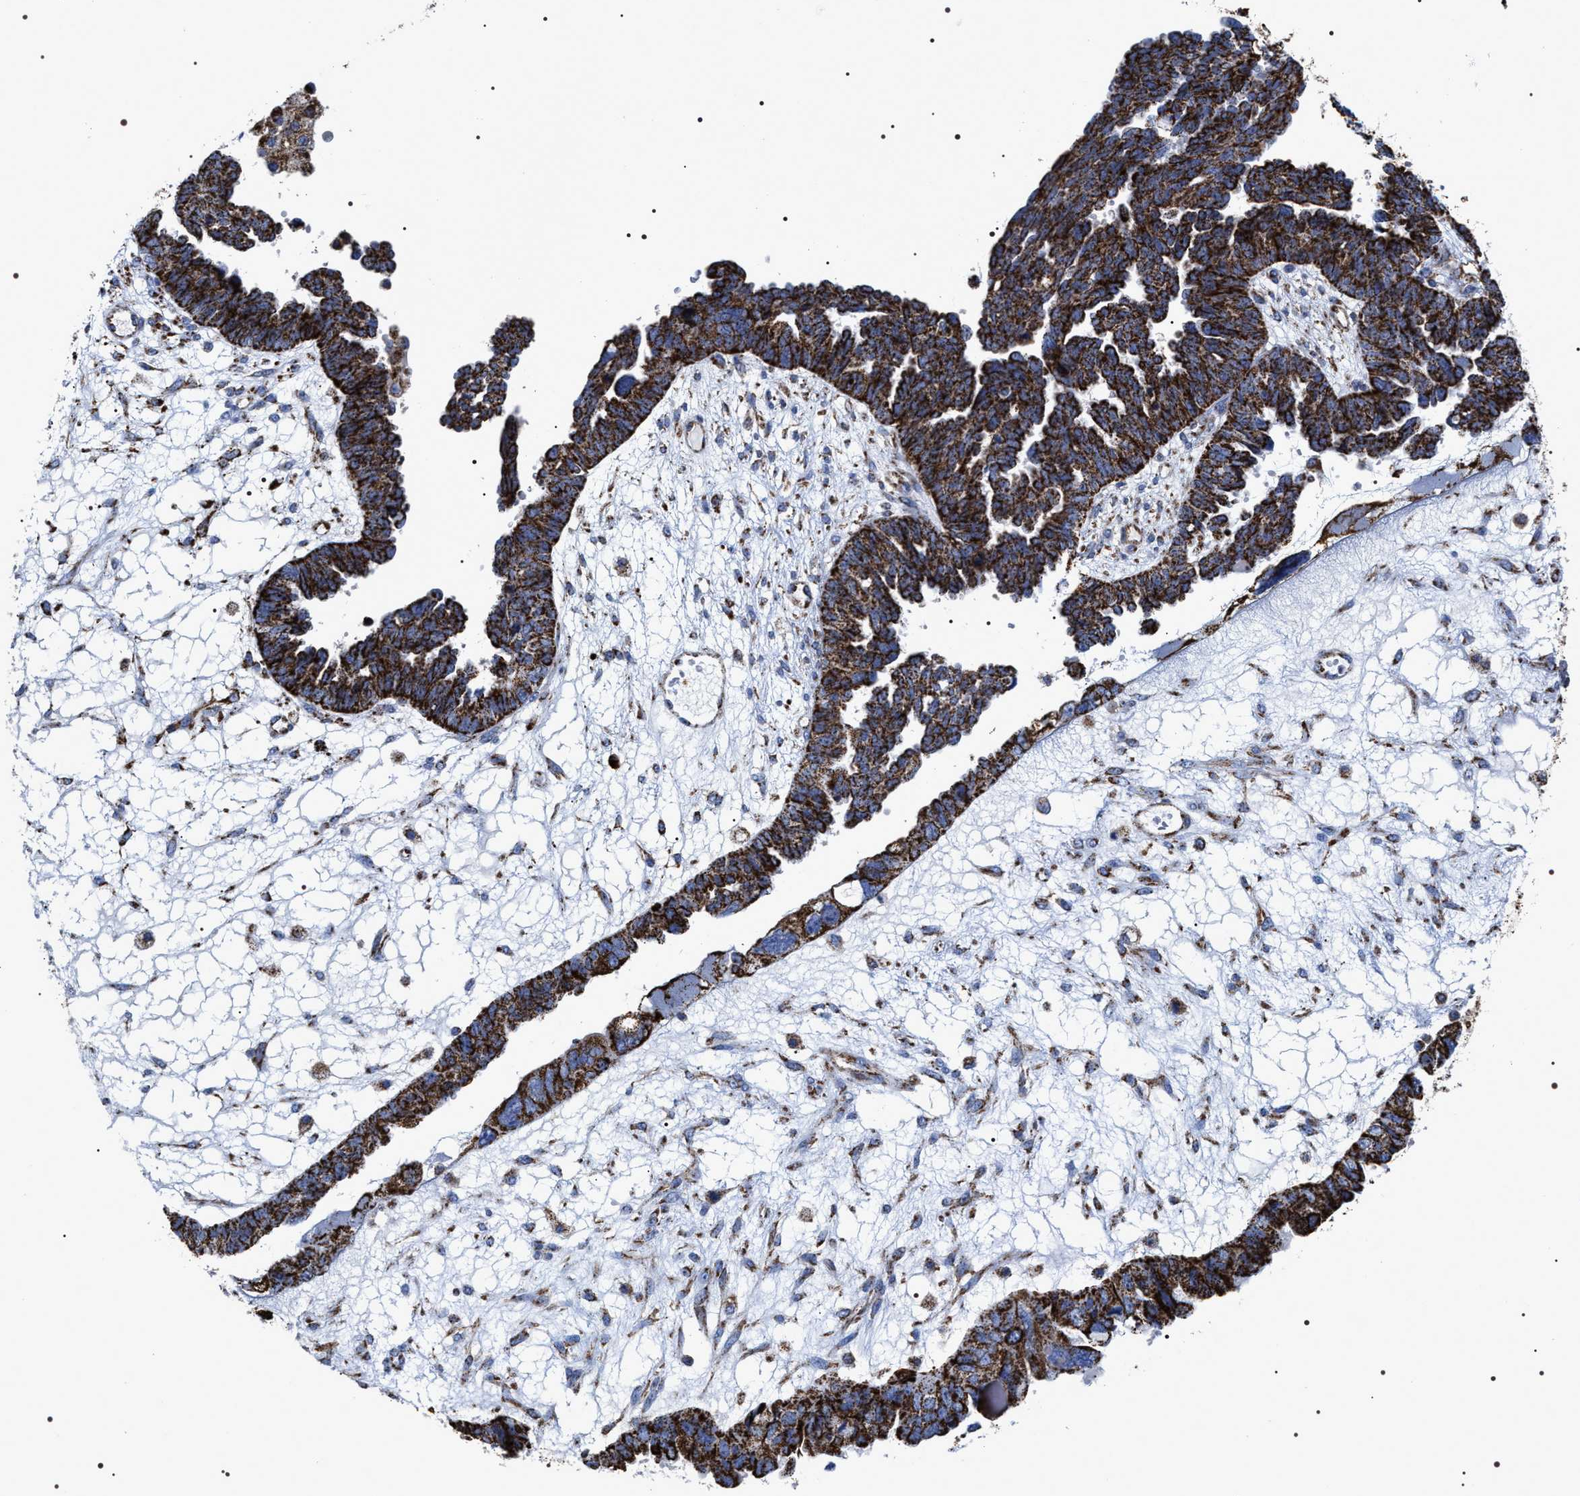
{"staining": {"intensity": "strong", "quantity": ">75%", "location": "cytoplasmic/membranous"}, "tissue": "ovarian cancer", "cell_type": "Tumor cells", "image_type": "cancer", "snomed": [{"axis": "morphology", "description": "Cystadenocarcinoma, serous, NOS"}, {"axis": "topography", "description": "Ovary"}], "caption": "Human serous cystadenocarcinoma (ovarian) stained with a brown dye exhibits strong cytoplasmic/membranous positive expression in about >75% of tumor cells.", "gene": "COG5", "patient": {"sex": "female", "age": 79}}